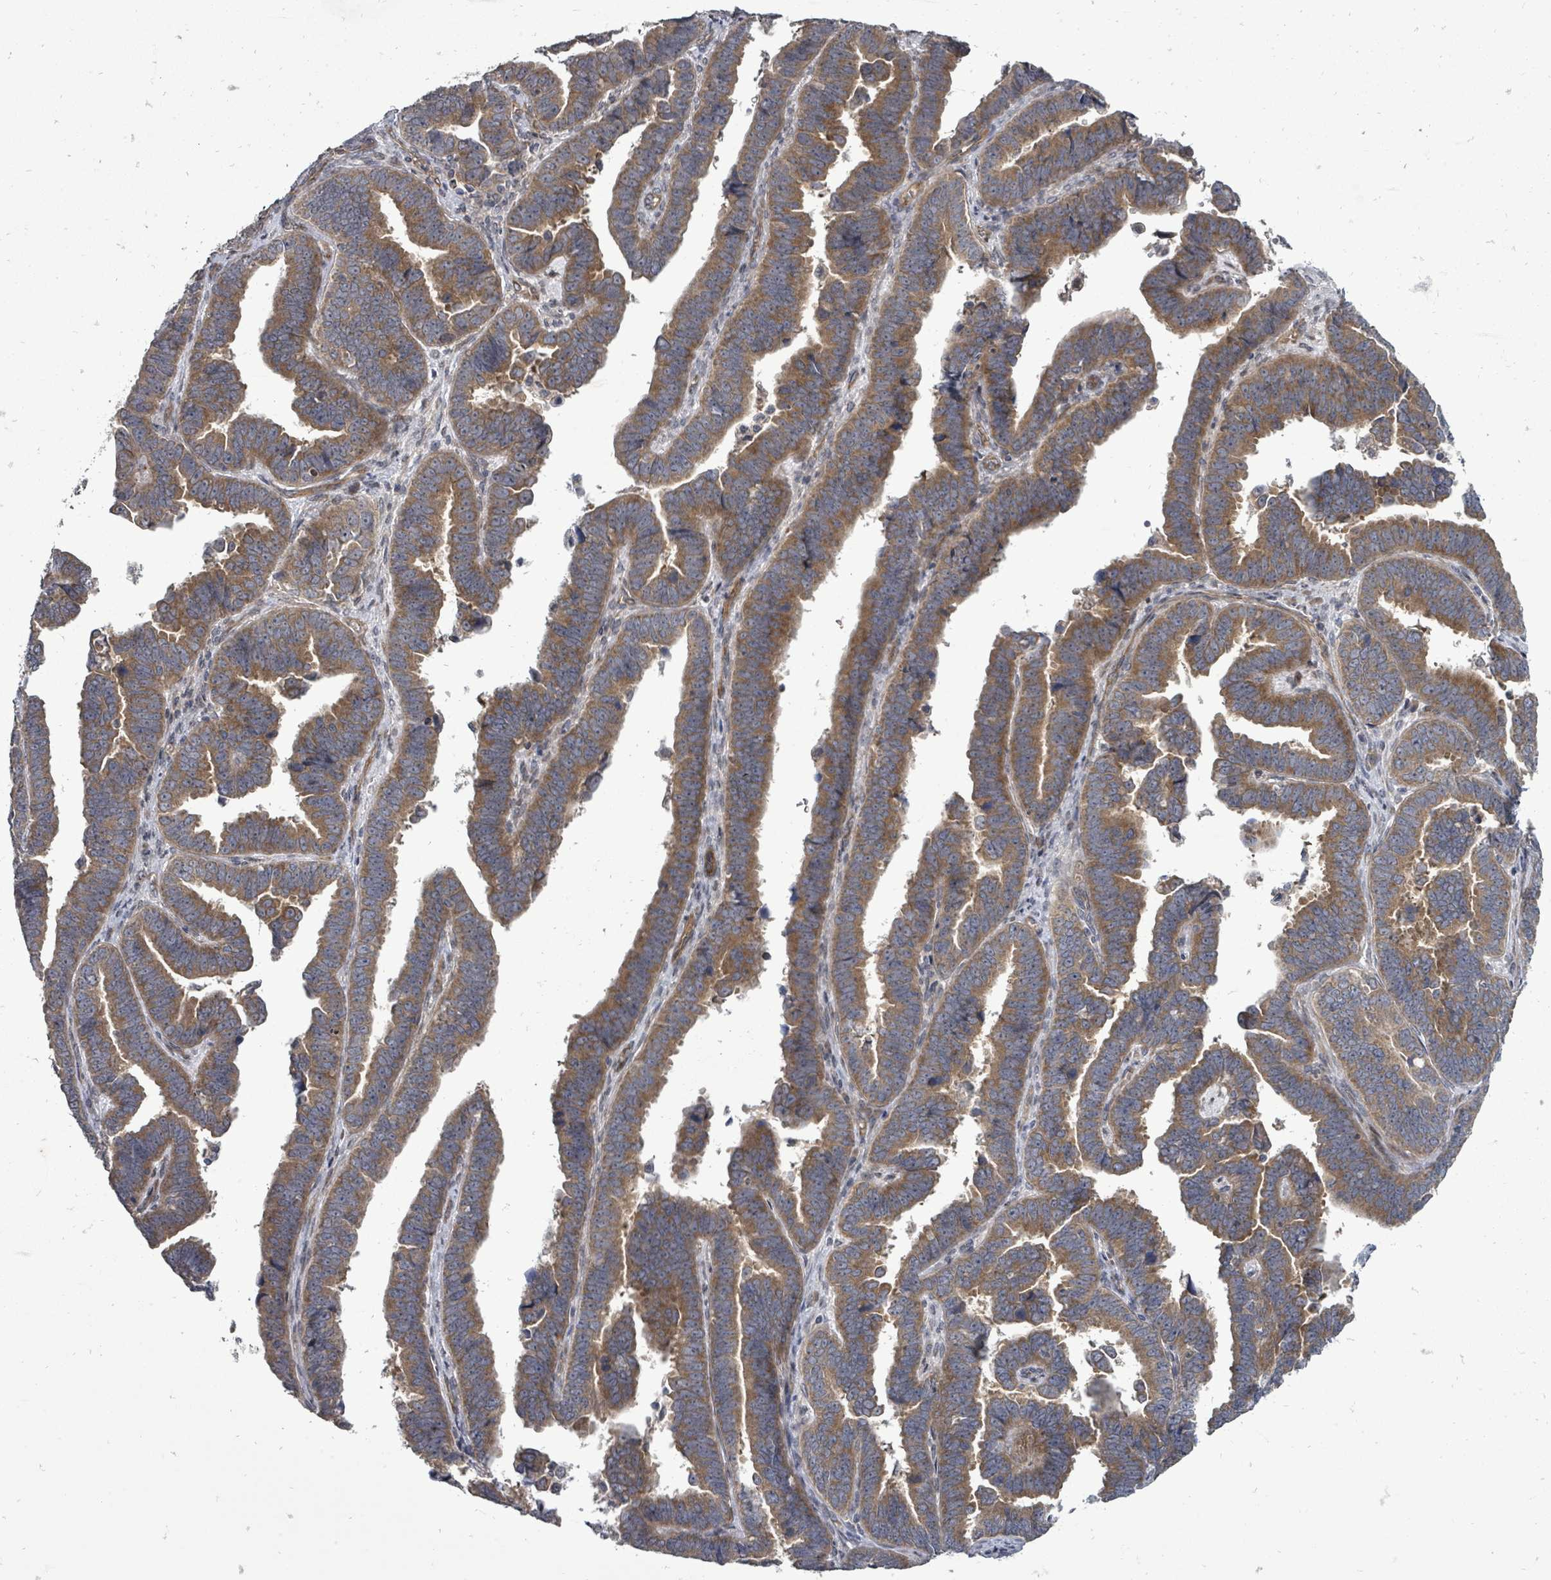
{"staining": {"intensity": "moderate", "quantity": ">75%", "location": "cytoplasmic/membranous"}, "tissue": "endometrial cancer", "cell_type": "Tumor cells", "image_type": "cancer", "snomed": [{"axis": "morphology", "description": "Adenocarcinoma, NOS"}, {"axis": "topography", "description": "Endometrium"}], "caption": "The micrograph reveals a brown stain indicating the presence of a protein in the cytoplasmic/membranous of tumor cells in adenocarcinoma (endometrial).", "gene": "RALGAPB", "patient": {"sex": "female", "age": 75}}